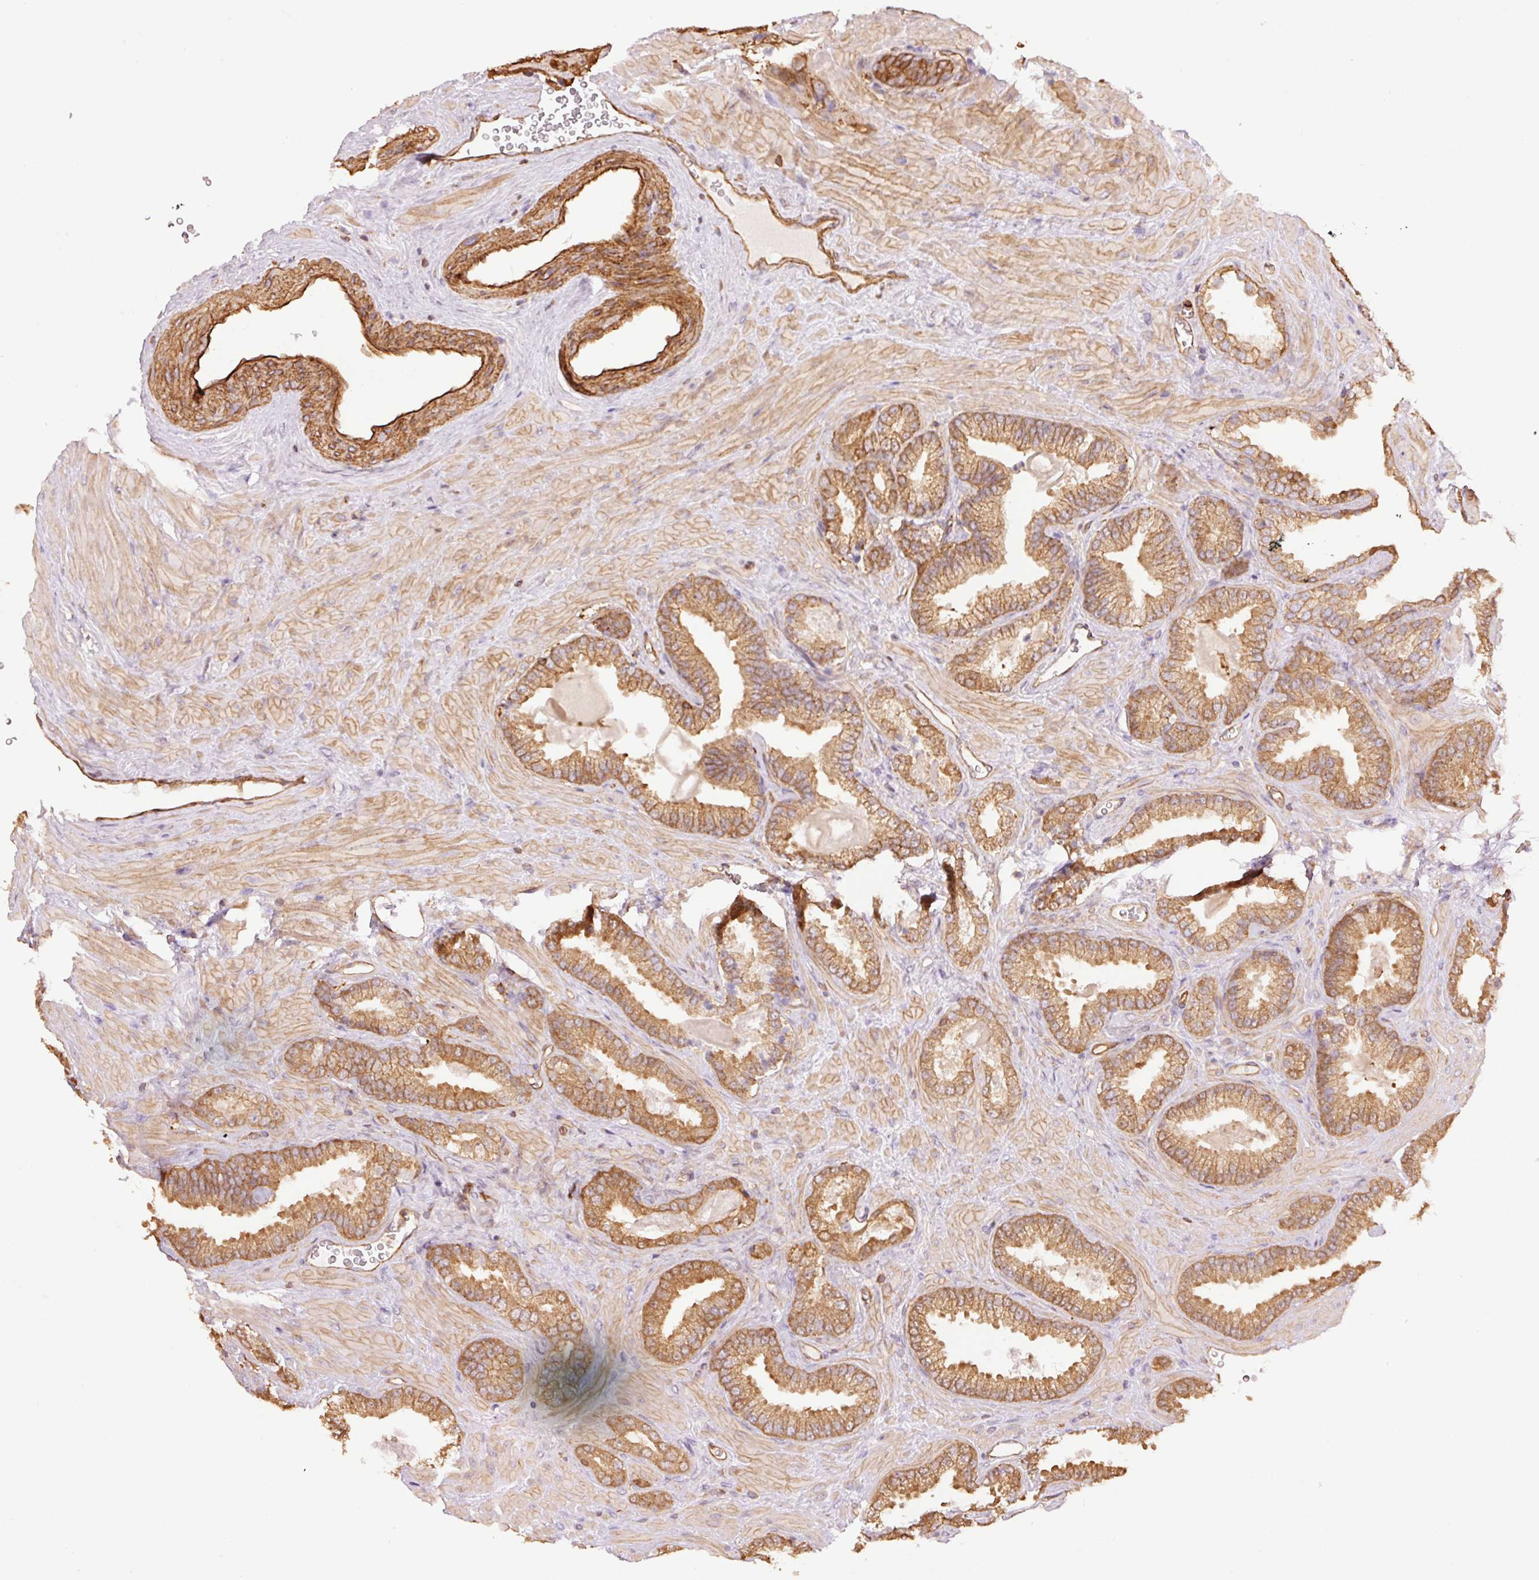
{"staining": {"intensity": "moderate", "quantity": ">75%", "location": "cytoplasmic/membranous"}, "tissue": "prostate cancer", "cell_type": "Tumor cells", "image_type": "cancer", "snomed": [{"axis": "morphology", "description": "Adenocarcinoma, Low grade"}, {"axis": "topography", "description": "Prostate"}], "caption": "Prostate cancer tissue shows moderate cytoplasmic/membranous expression in about >75% of tumor cells", "gene": "PPP1R1B", "patient": {"sex": "male", "age": 62}}